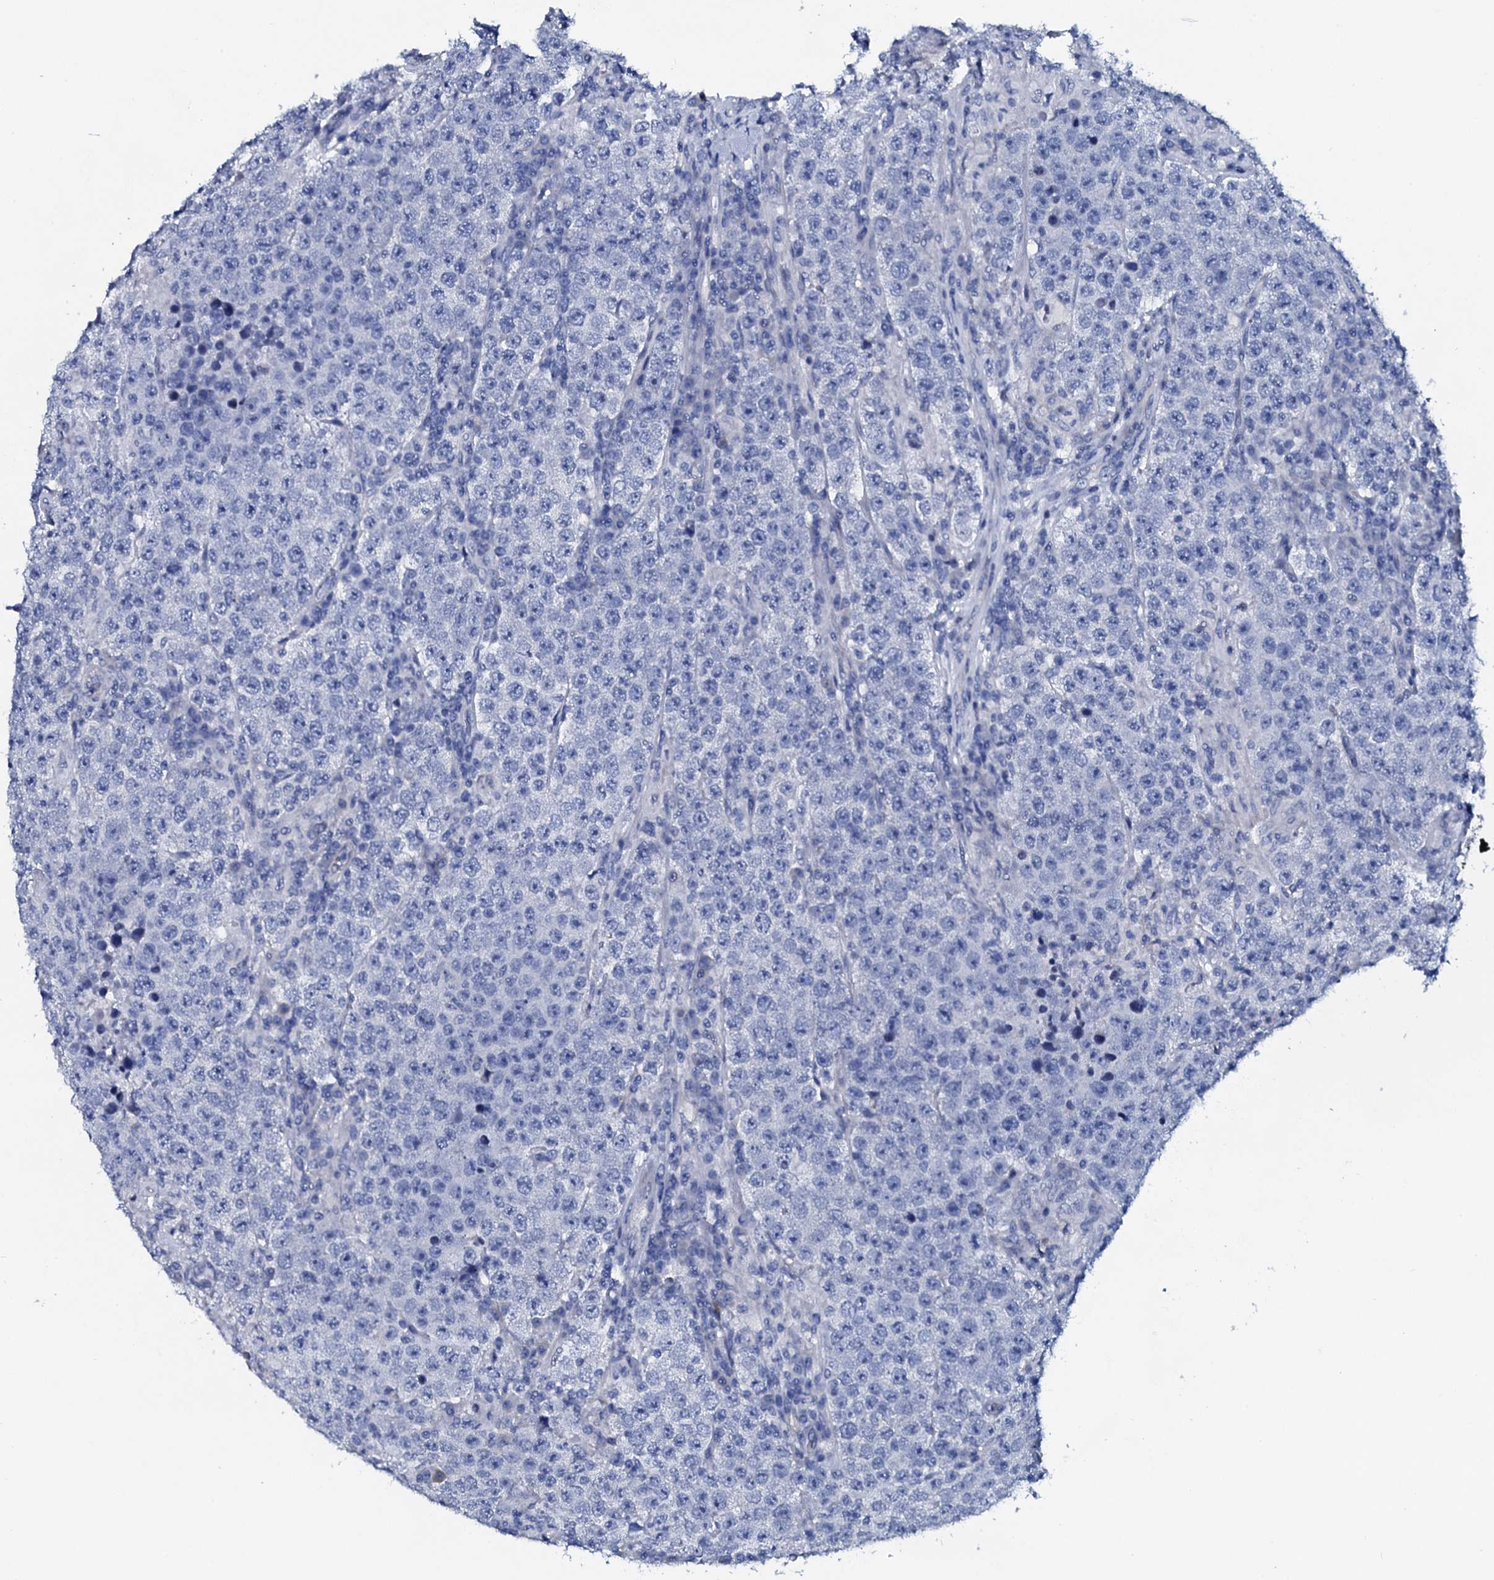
{"staining": {"intensity": "negative", "quantity": "none", "location": "none"}, "tissue": "testis cancer", "cell_type": "Tumor cells", "image_type": "cancer", "snomed": [{"axis": "morphology", "description": "Normal tissue, NOS"}, {"axis": "morphology", "description": "Urothelial carcinoma, High grade"}, {"axis": "morphology", "description": "Seminoma, NOS"}, {"axis": "morphology", "description": "Carcinoma, Embryonal, NOS"}, {"axis": "topography", "description": "Urinary bladder"}, {"axis": "topography", "description": "Testis"}], "caption": "This is an immunohistochemistry (IHC) image of testis cancer (seminoma). There is no staining in tumor cells.", "gene": "GYS2", "patient": {"sex": "male", "age": 41}}